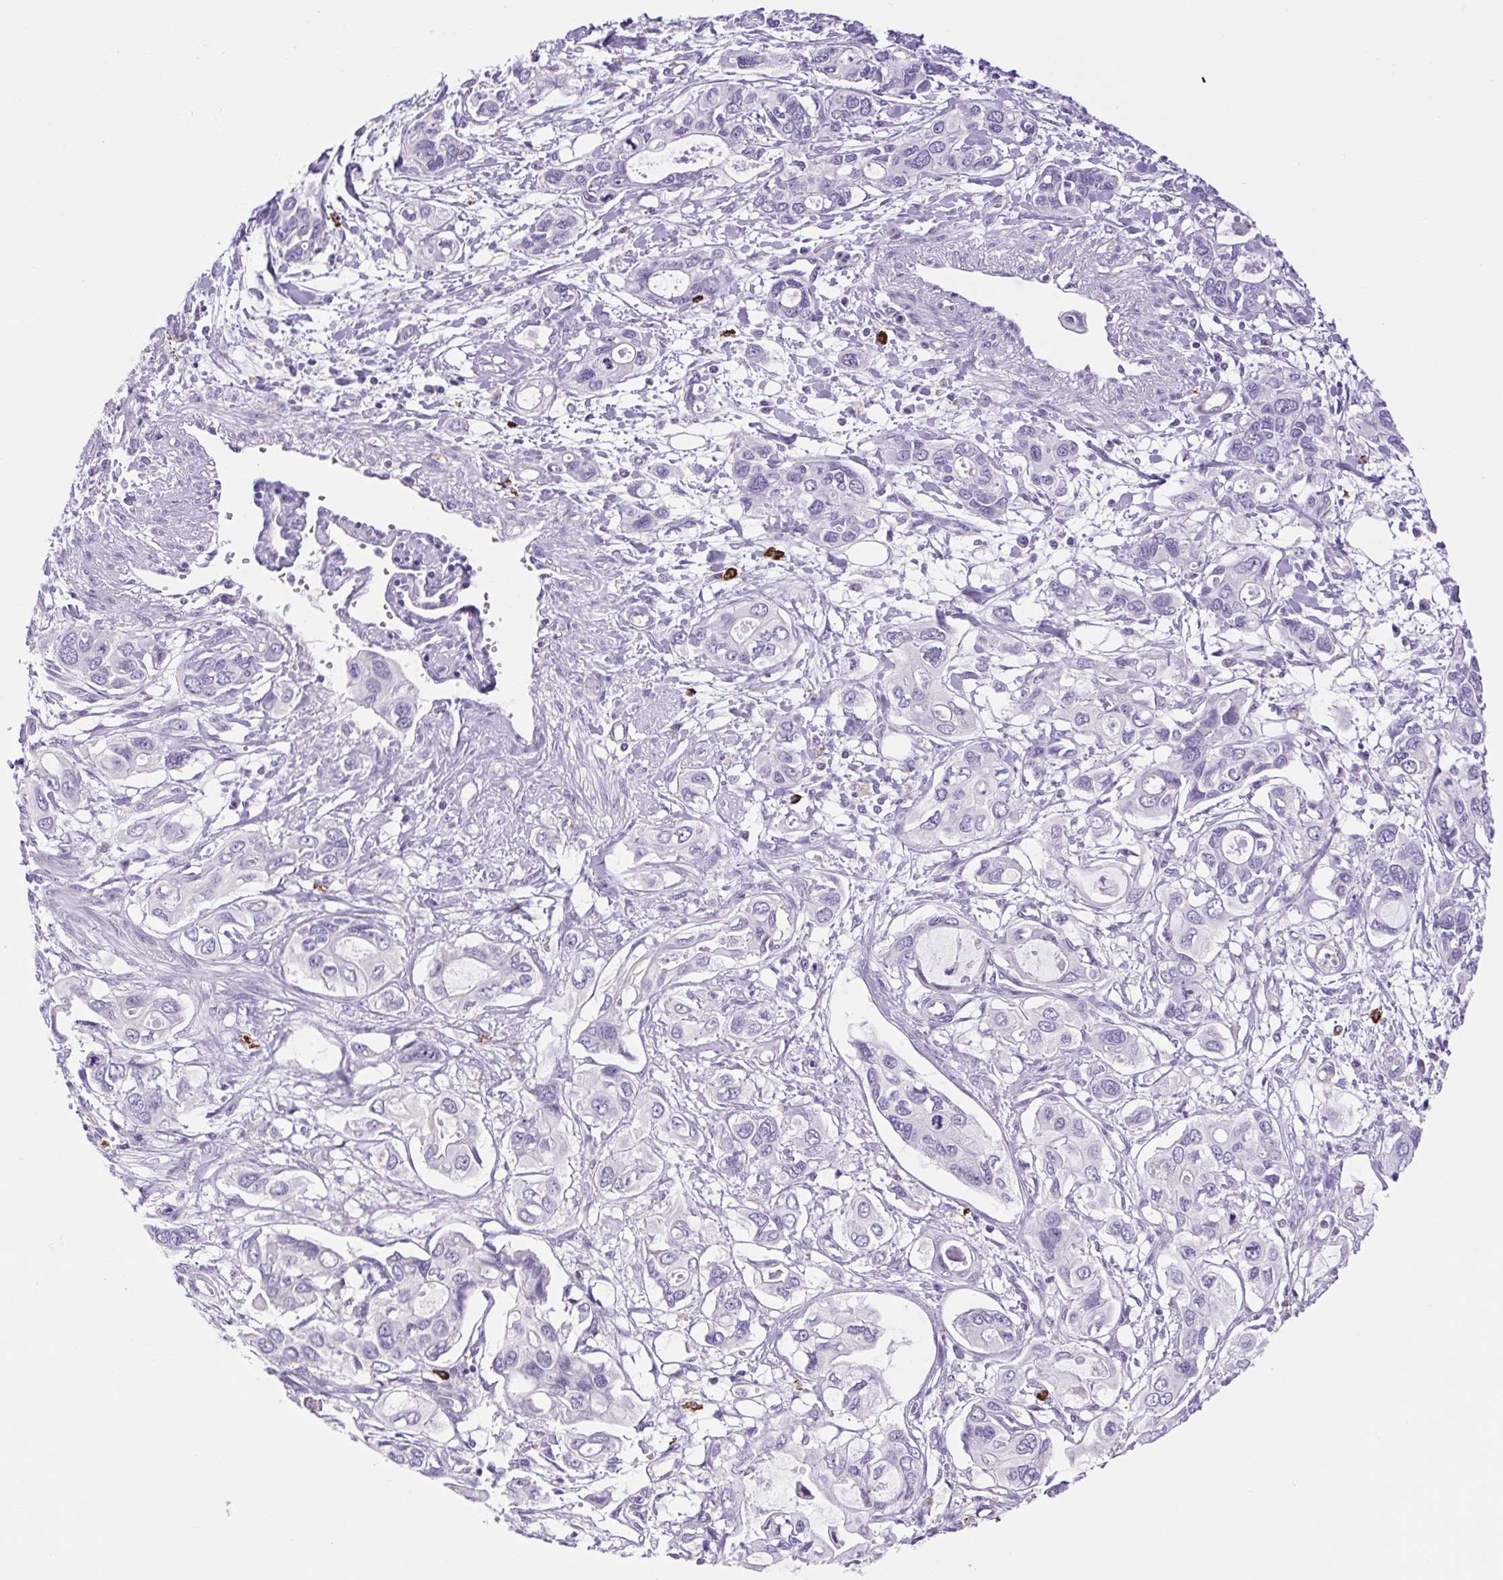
{"staining": {"intensity": "negative", "quantity": "none", "location": "none"}, "tissue": "pancreatic cancer", "cell_type": "Tumor cells", "image_type": "cancer", "snomed": [{"axis": "morphology", "description": "Adenocarcinoma, NOS"}, {"axis": "topography", "description": "Pancreas"}], "caption": "Immunohistochemical staining of pancreatic adenocarcinoma reveals no significant expression in tumor cells. Nuclei are stained in blue.", "gene": "FAM177B", "patient": {"sex": "male", "age": 60}}